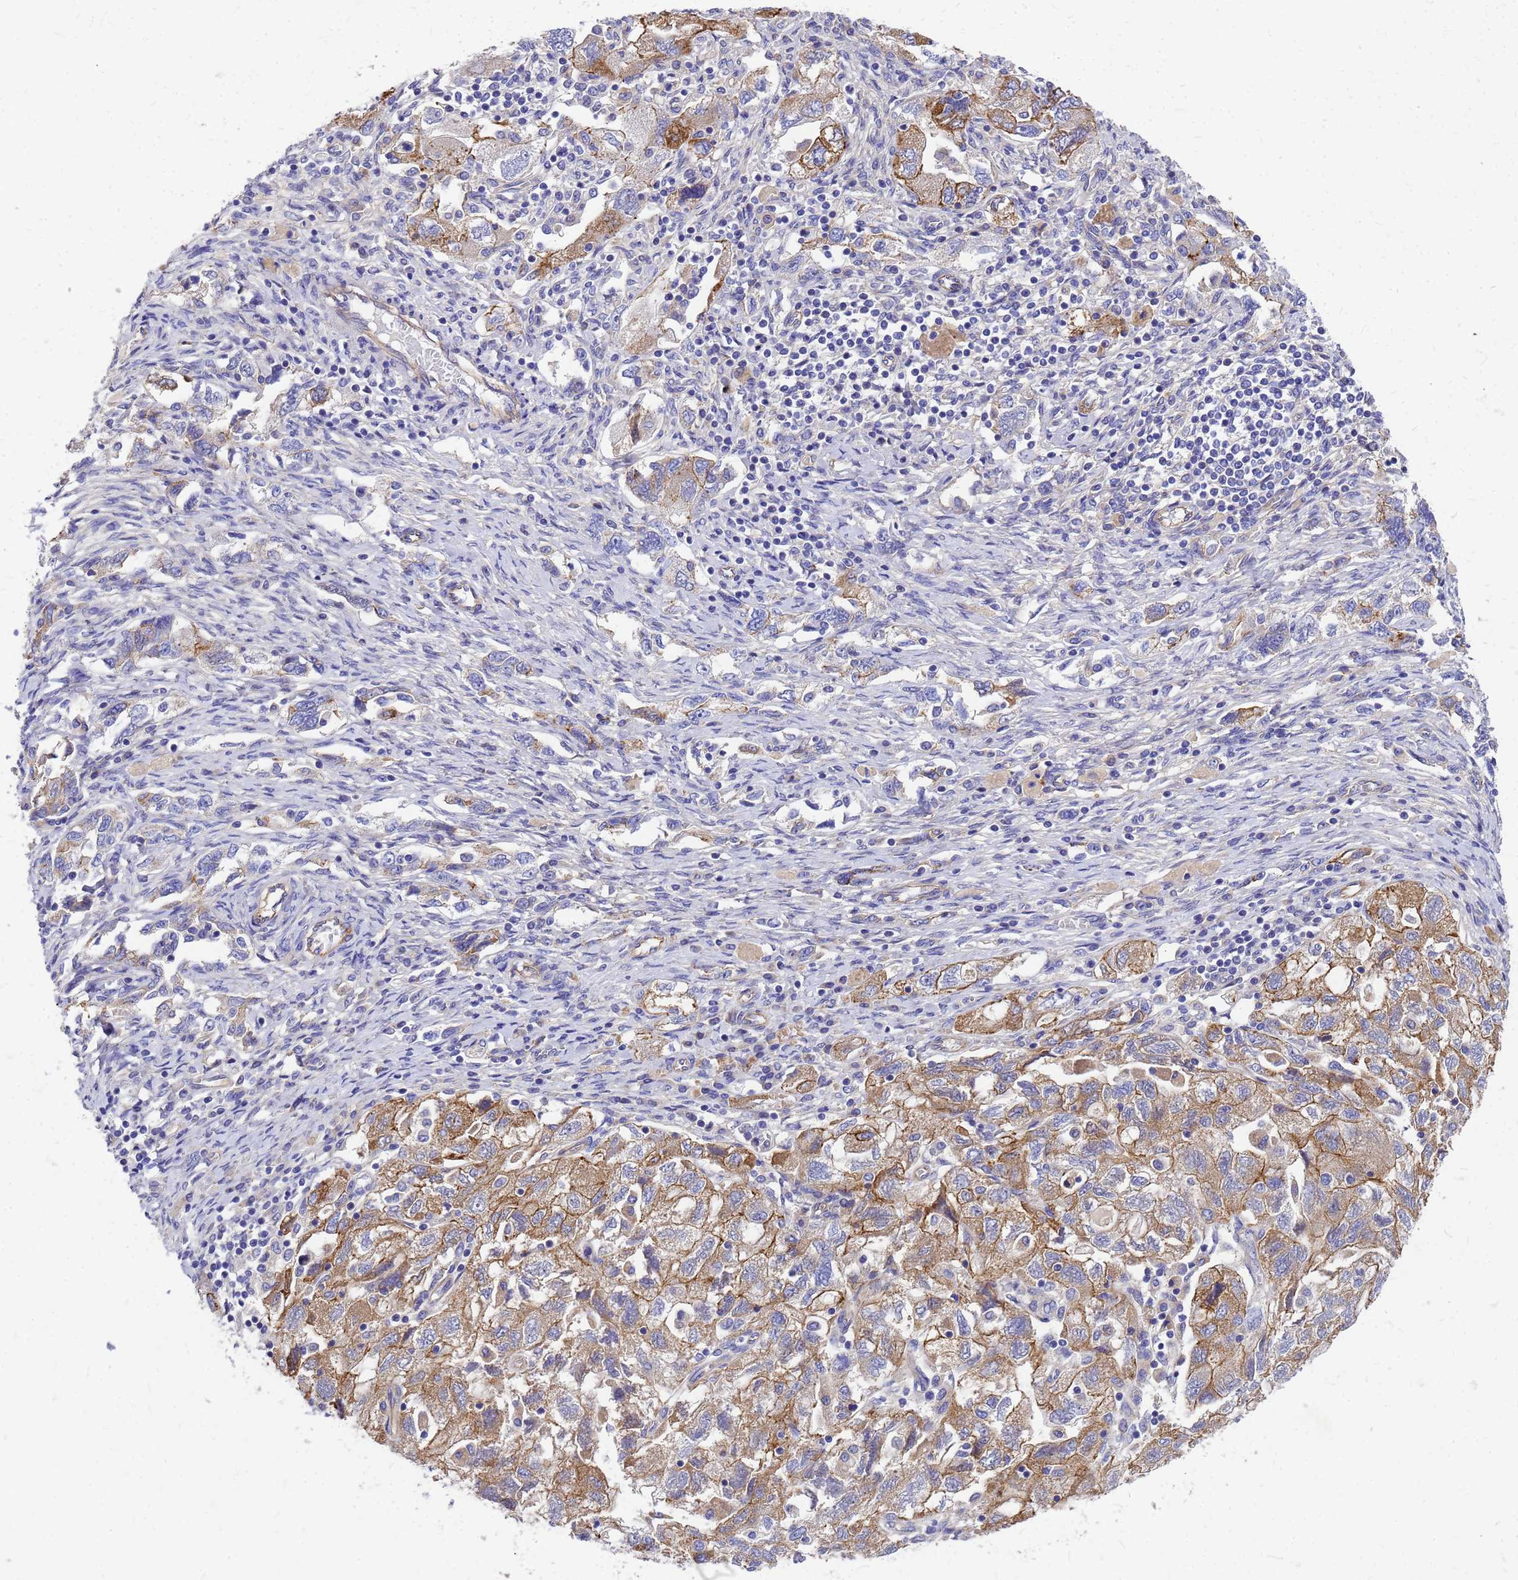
{"staining": {"intensity": "moderate", "quantity": ">75%", "location": "cytoplasmic/membranous"}, "tissue": "ovarian cancer", "cell_type": "Tumor cells", "image_type": "cancer", "snomed": [{"axis": "morphology", "description": "Carcinoma, NOS"}, {"axis": "morphology", "description": "Cystadenocarcinoma, serous, NOS"}, {"axis": "topography", "description": "Ovary"}], "caption": "The photomicrograph shows staining of ovarian cancer (serous cystadenocarcinoma), revealing moderate cytoplasmic/membranous protein positivity (brown color) within tumor cells. (Stains: DAB (3,3'-diaminobenzidine) in brown, nuclei in blue, Microscopy: brightfield microscopy at high magnification).", "gene": "FBXW5", "patient": {"sex": "female", "age": 69}}